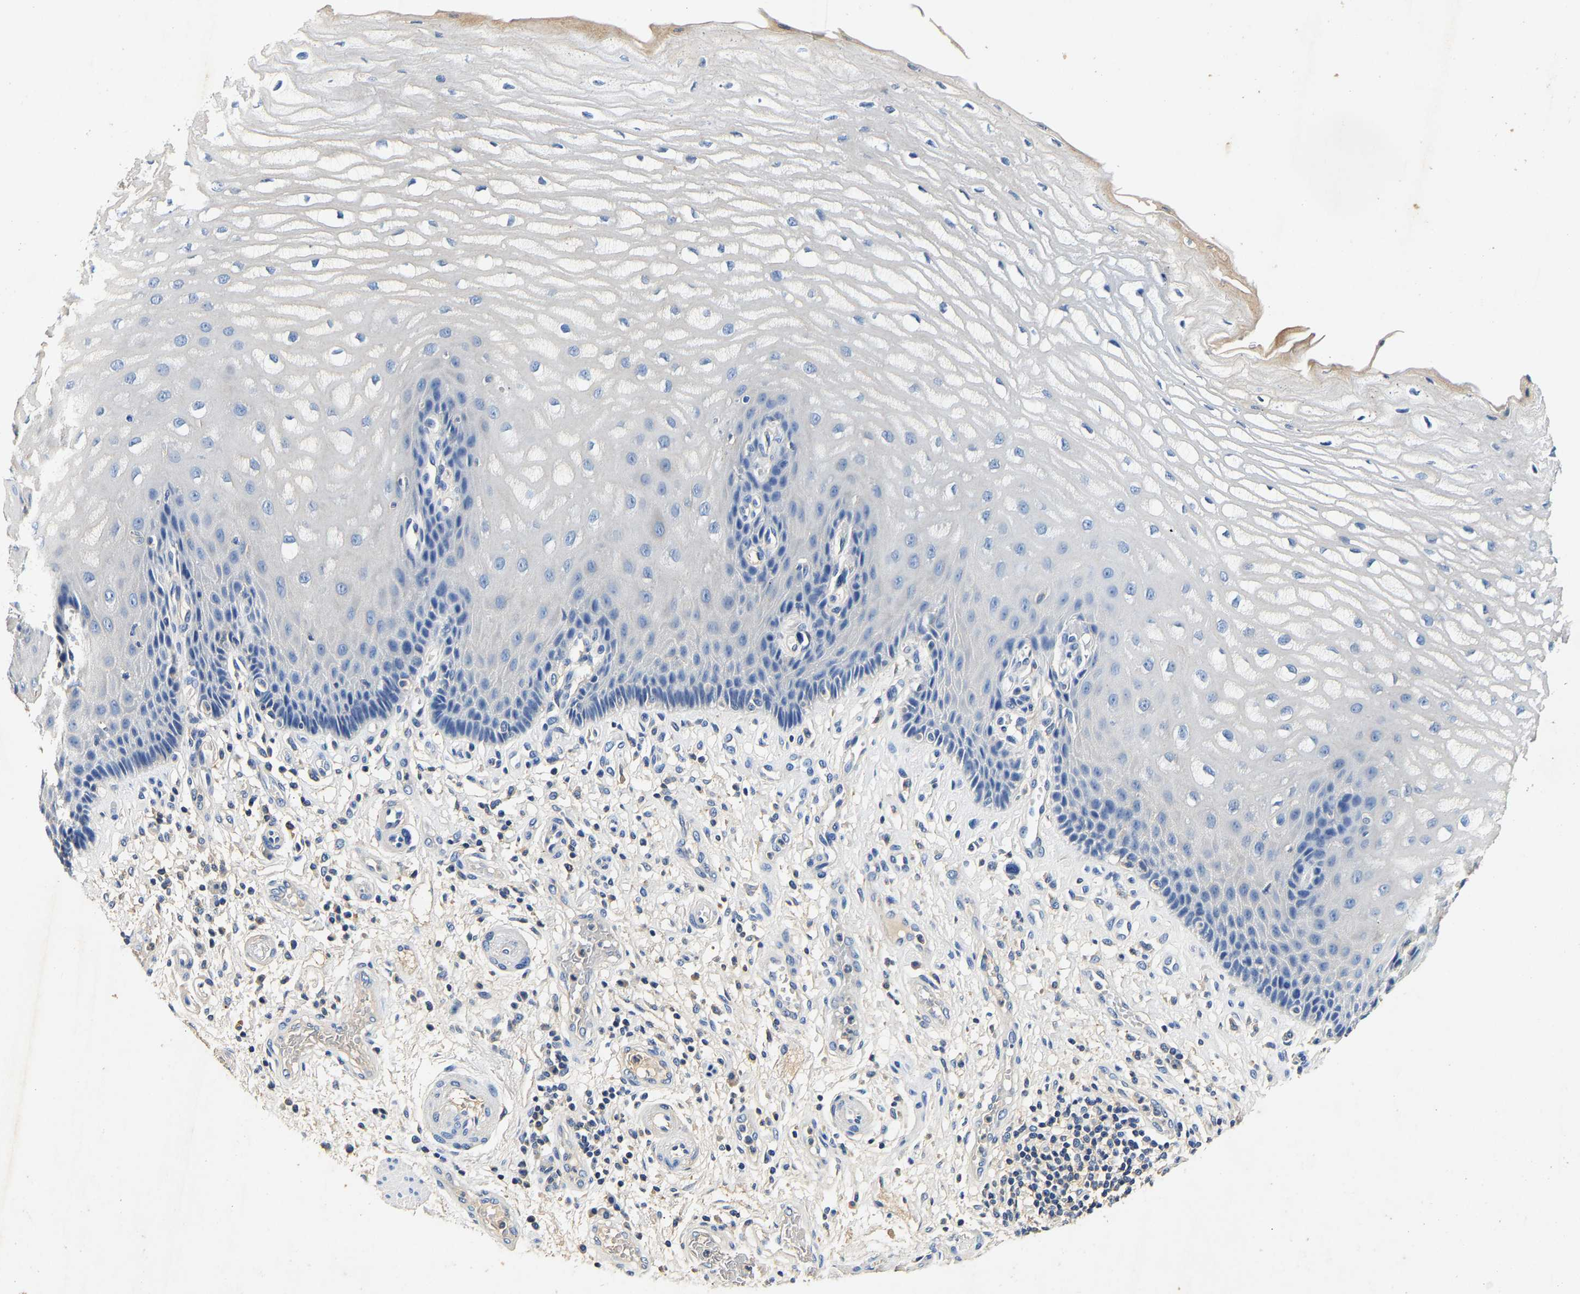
{"staining": {"intensity": "negative", "quantity": "none", "location": "none"}, "tissue": "esophagus", "cell_type": "Squamous epithelial cells", "image_type": "normal", "snomed": [{"axis": "morphology", "description": "Normal tissue, NOS"}, {"axis": "topography", "description": "Esophagus"}], "caption": "Benign esophagus was stained to show a protein in brown. There is no significant staining in squamous epithelial cells. (DAB (3,3'-diaminobenzidine) immunohistochemistry visualized using brightfield microscopy, high magnification).", "gene": "SLCO2B1", "patient": {"sex": "male", "age": 54}}